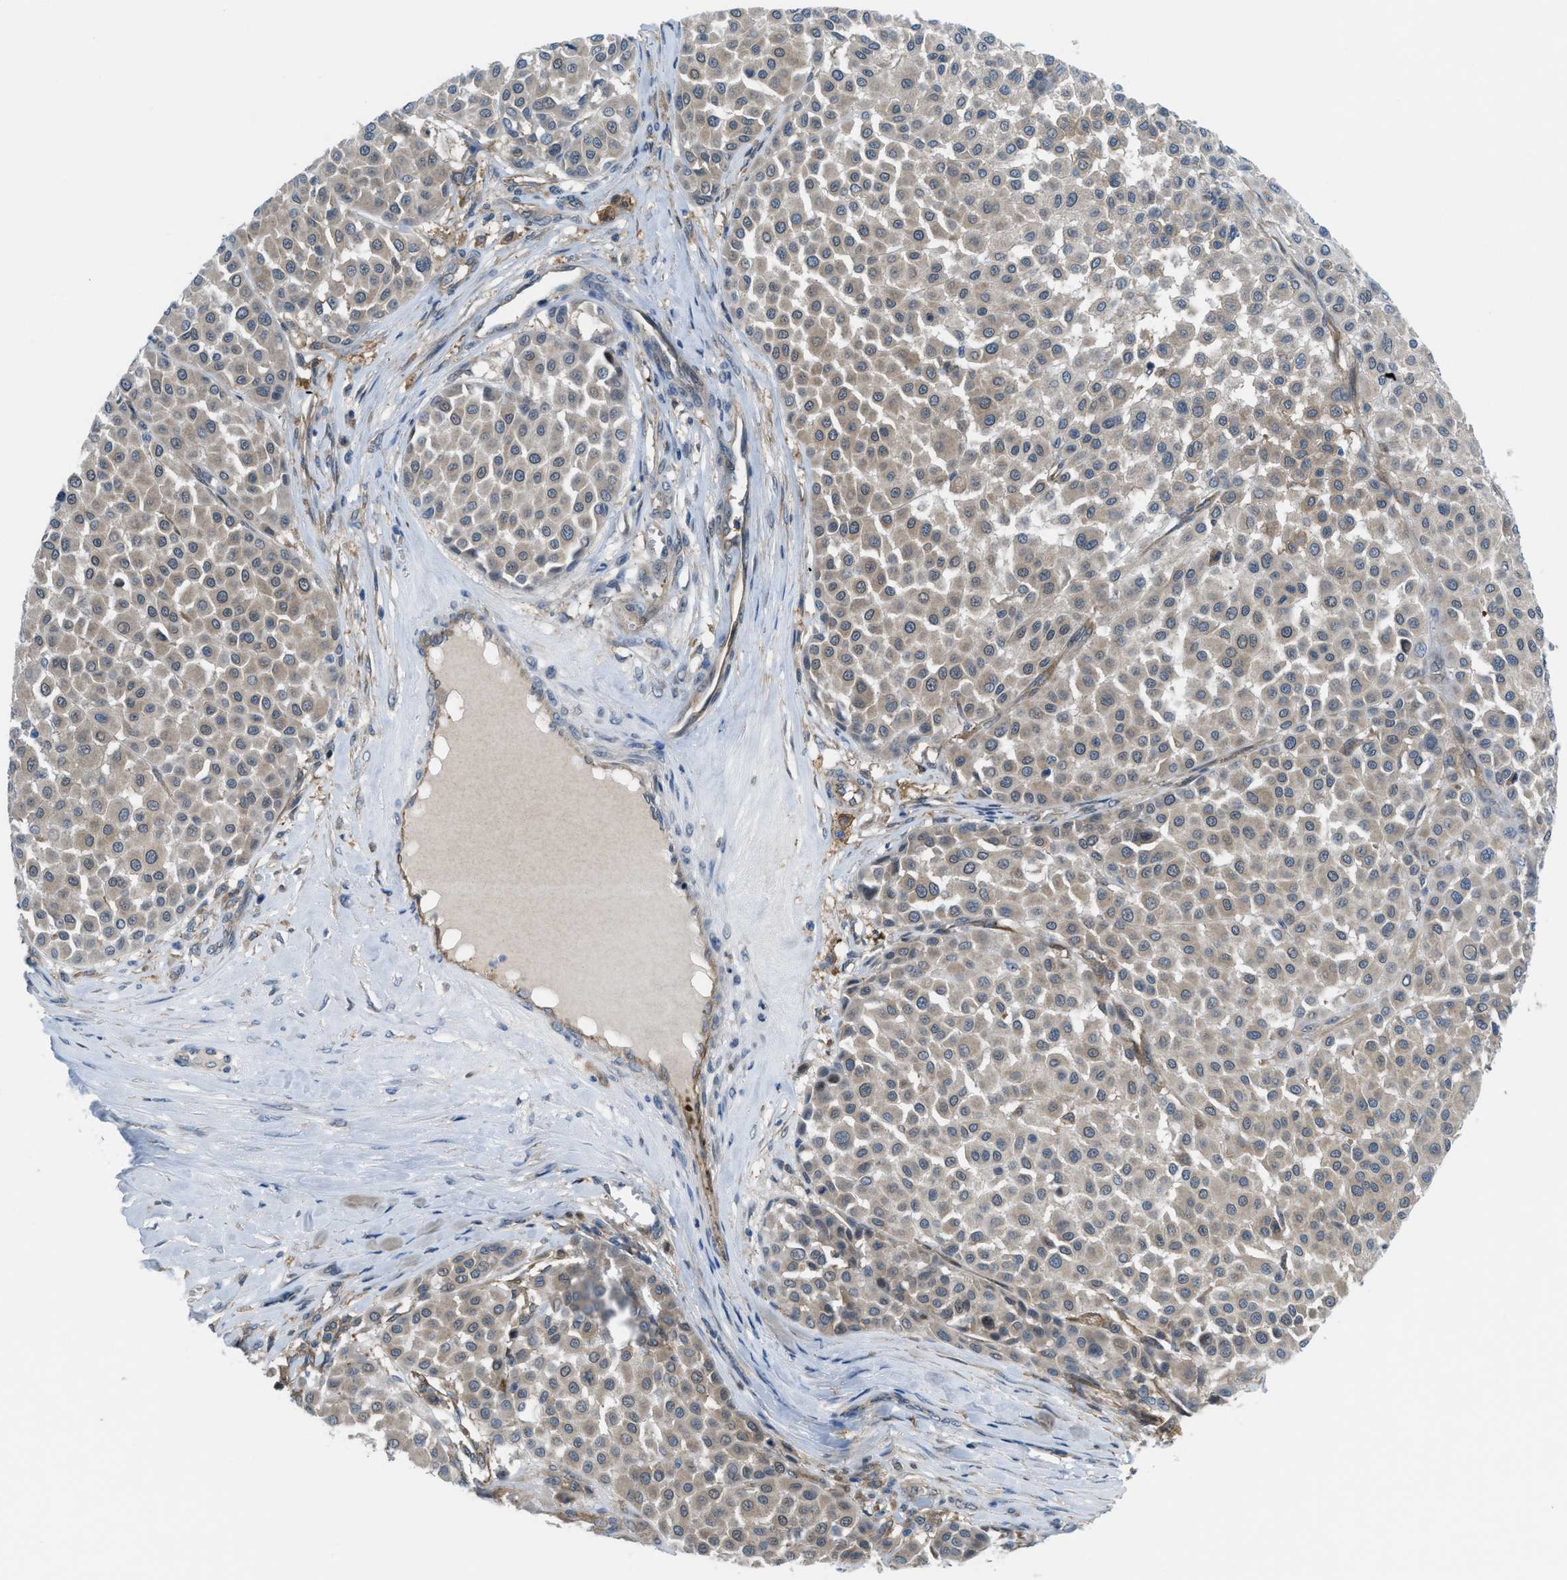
{"staining": {"intensity": "weak", "quantity": ">75%", "location": "cytoplasmic/membranous"}, "tissue": "melanoma", "cell_type": "Tumor cells", "image_type": "cancer", "snomed": [{"axis": "morphology", "description": "Malignant melanoma, Metastatic site"}, {"axis": "topography", "description": "Soft tissue"}], "caption": "Approximately >75% of tumor cells in malignant melanoma (metastatic site) demonstrate weak cytoplasmic/membranous protein positivity as visualized by brown immunohistochemical staining.", "gene": "BAZ2B", "patient": {"sex": "male", "age": 41}}